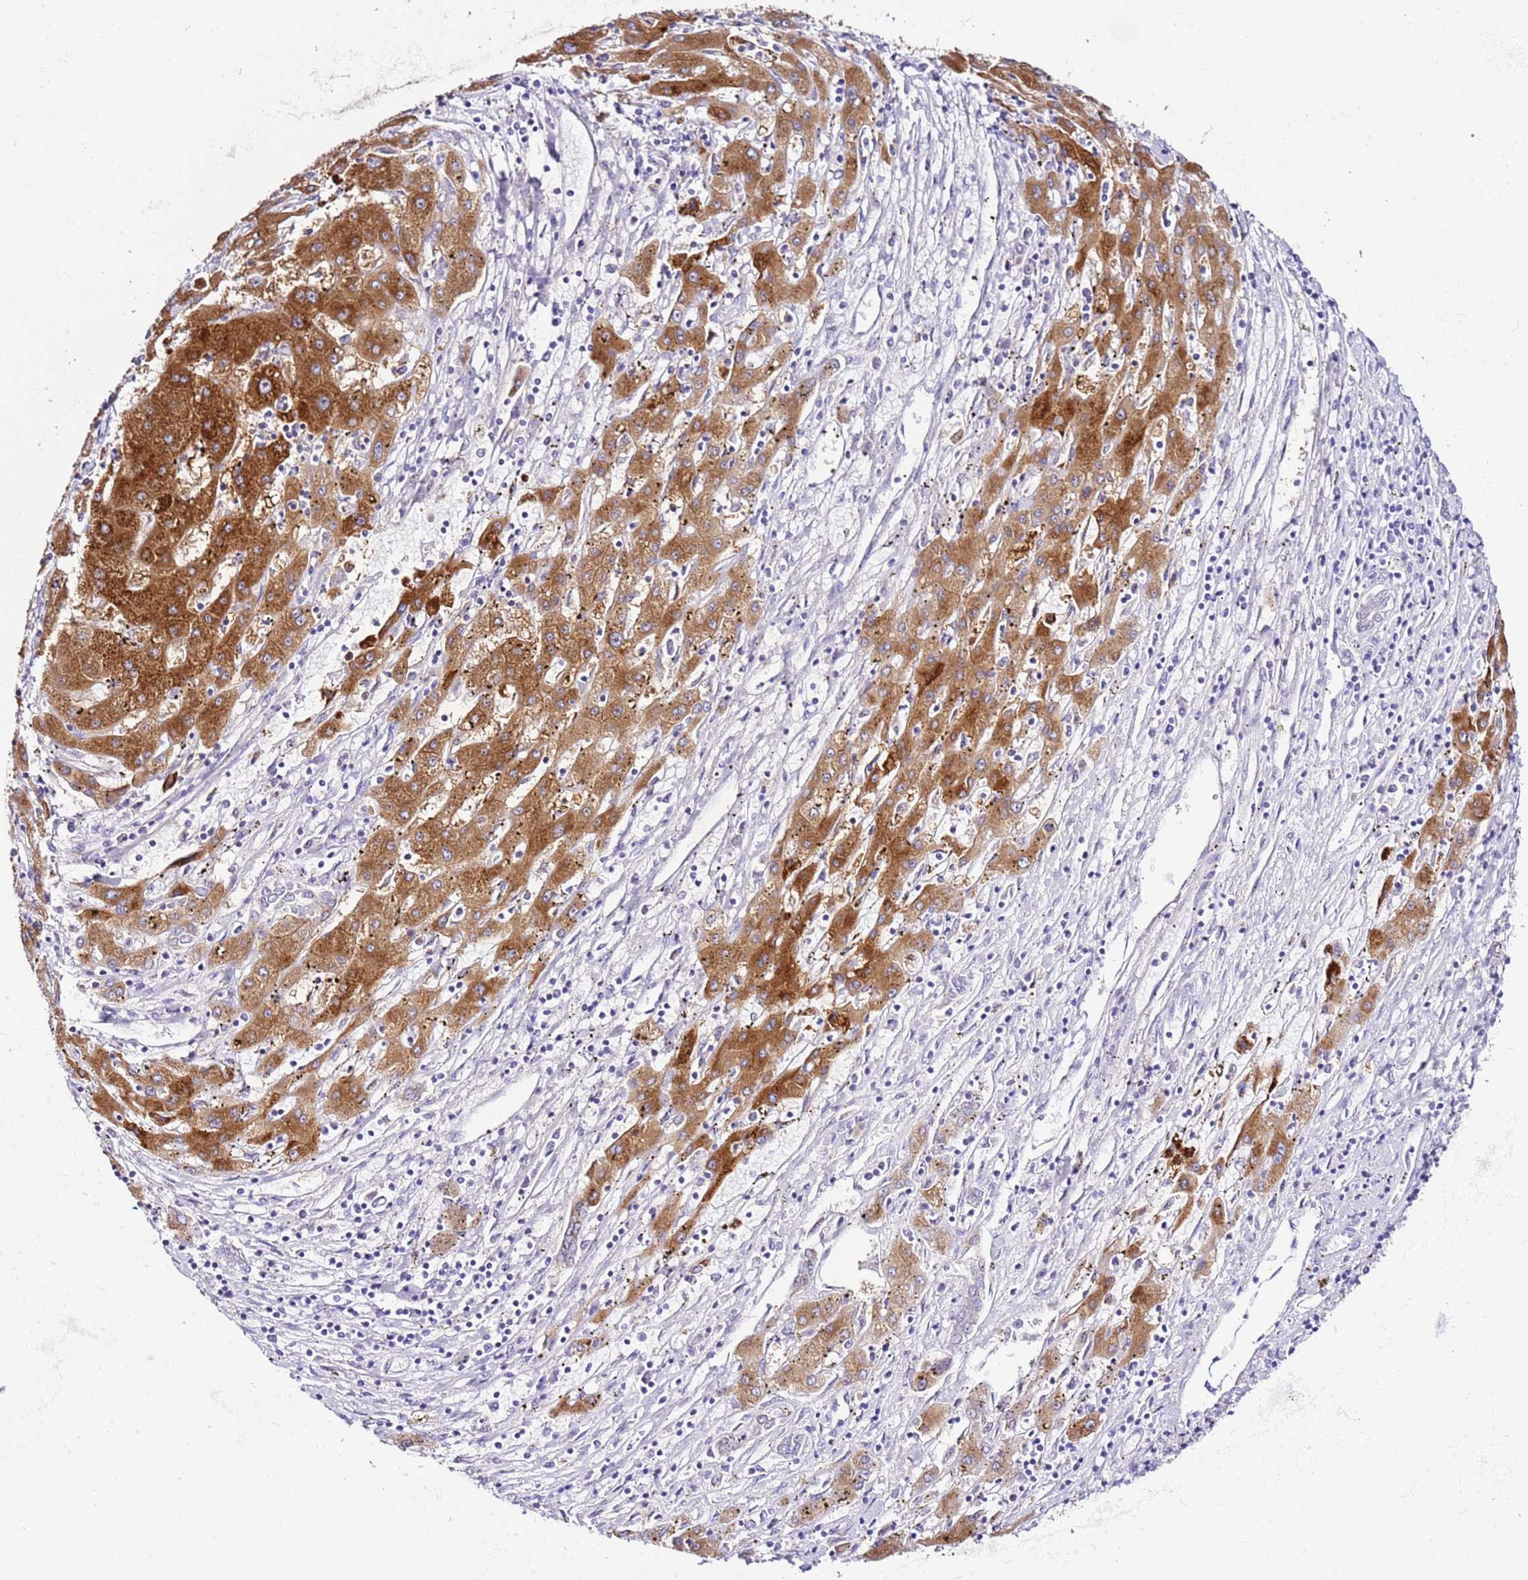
{"staining": {"intensity": "strong", "quantity": ">75%", "location": "cytoplasmic/membranous"}, "tissue": "liver cancer", "cell_type": "Tumor cells", "image_type": "cancer", "snomed": [{"axis": "morphology", "description": "Carcinoma, Hepatocellular, NOS"}, {"axis": "topography", "description": "Liver"}], "caption": "Protein expression analysis of human hepatocellular carcinoma (liver) reveals strong cytoplasmic/membranous positivity in approximately >75% of tumor cells.", "gene": "HGD", "patient": {"sex": "male", "age": 72}}